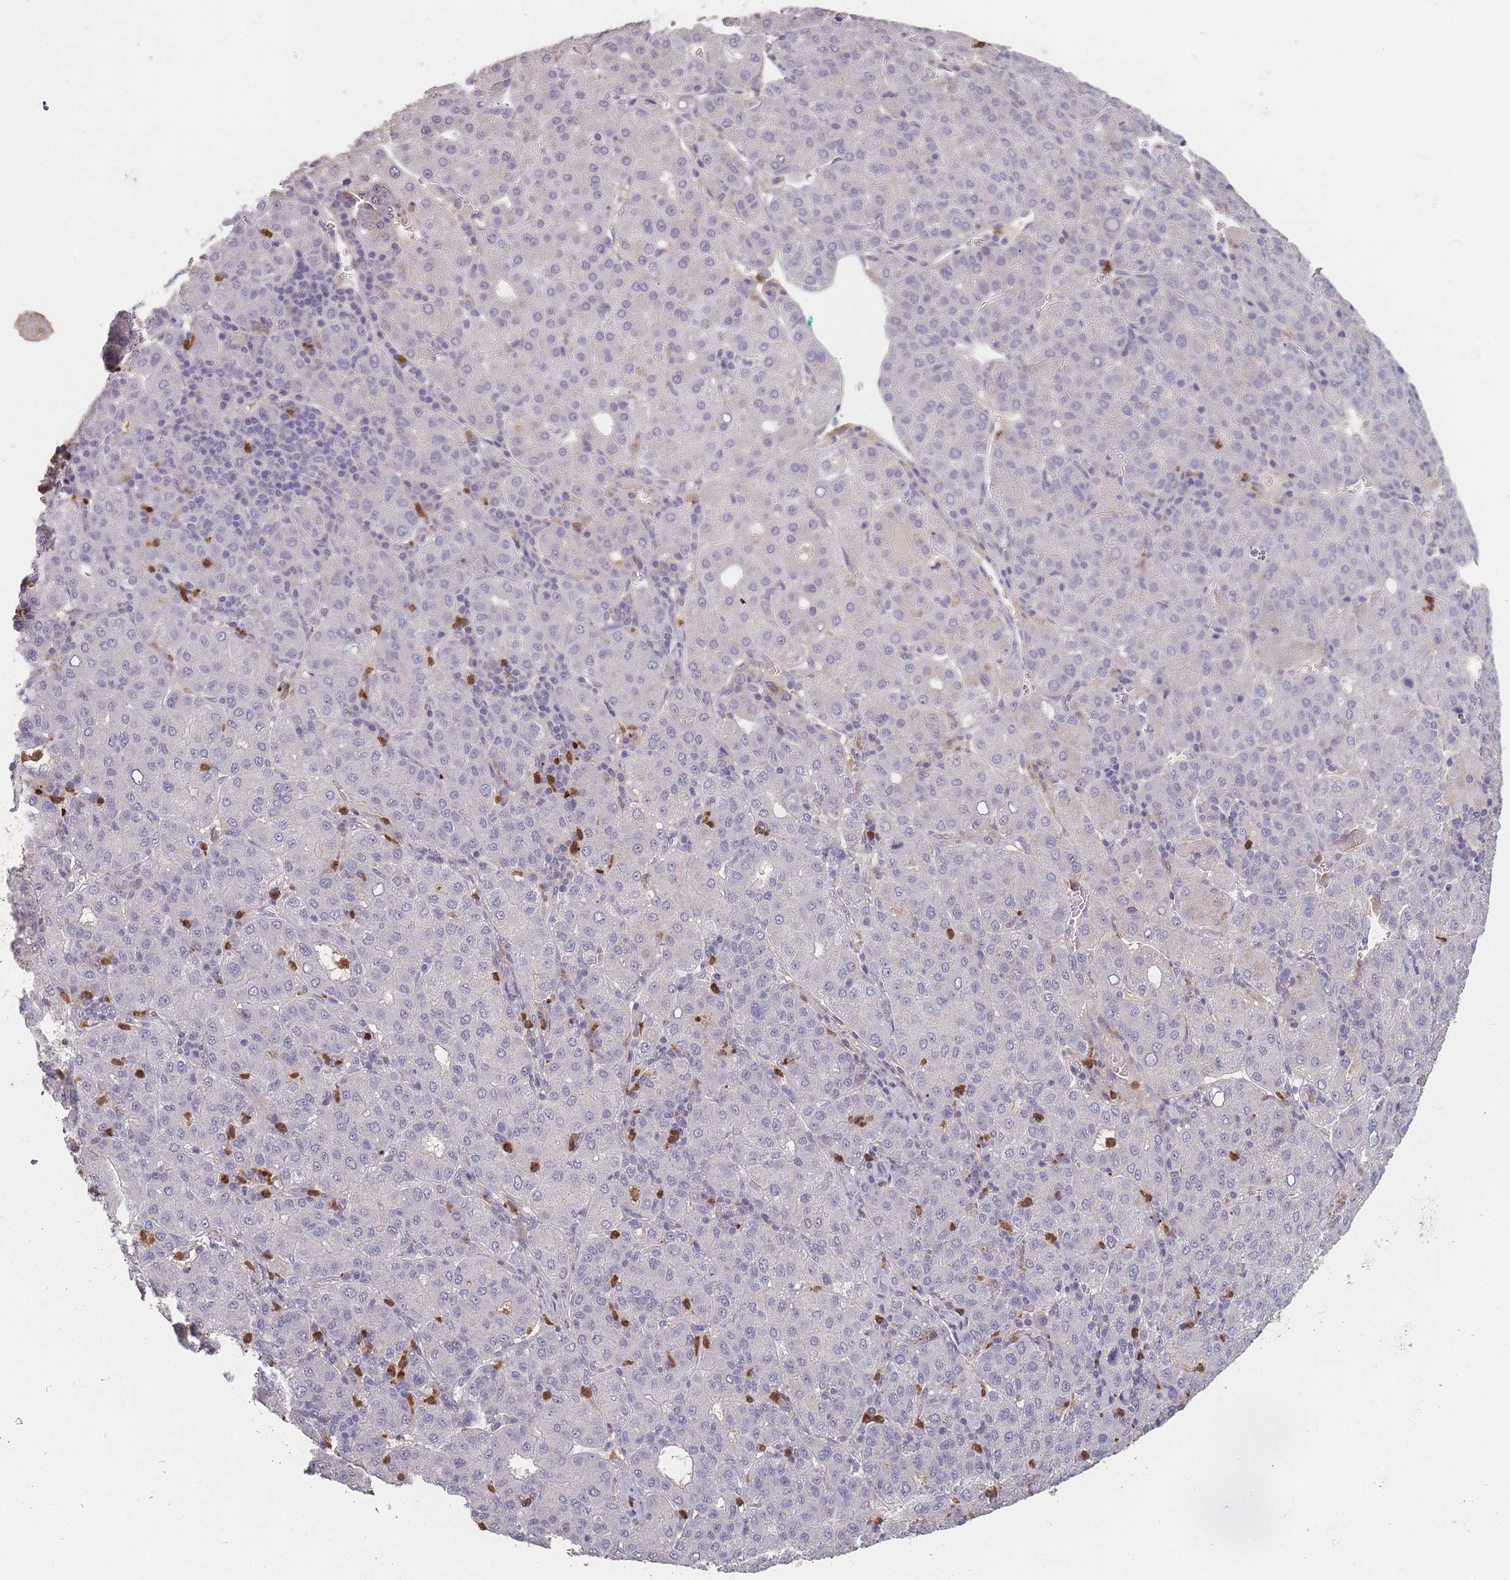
{"staining": {"intensity": "negative", "quantity": "none", "location": "none"}, "tissue": "liver cancer", "cell_type": "Tumor cells", "image_type": "cancer", "snomed": [{"axis": "morphology", "description": "Carcinoma, Hepatocellular, NOS"}, {"axis": "topography", "description": "Liver"}], "caption": "Immunohistochemistry of liver cancer shows no expression in tumor cells. (DAB immunohistochemistry, high magnification).", "gene": "BST1", "patient": {"sex": "male", "age": 65}}